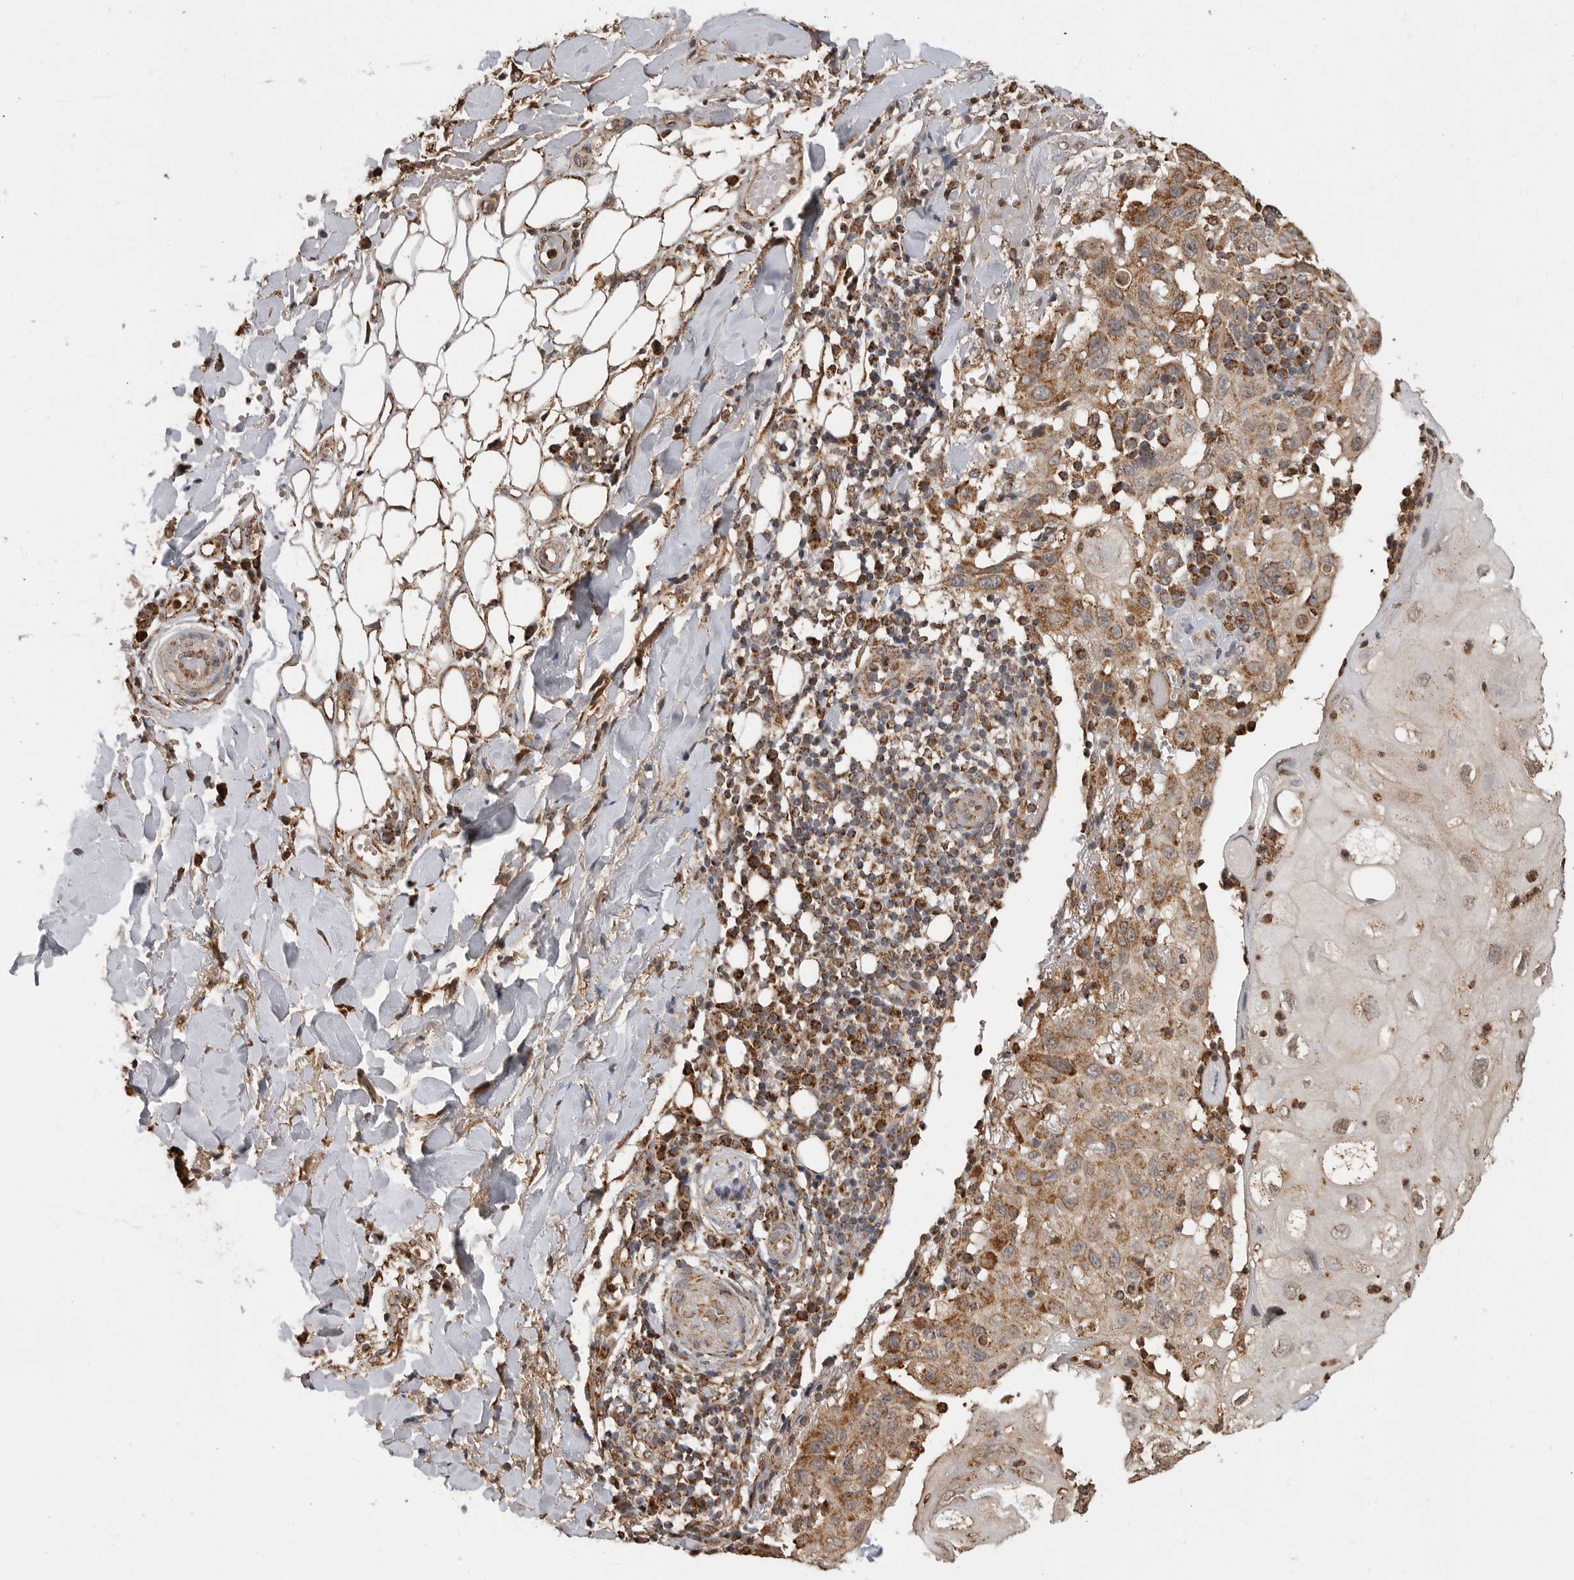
{"staining": {"intensity": "moderate", "quantity": ">75%", "location": "cytoplasmic/membranous"}, "tissue": "skin cancer", "cell_type": "Tumor cells", "image_type": "cancer", "snomed": [{"axis": "morphology", "description": "Normal tissue, NOS"}, {"axis": "morphology", "description": "Squamous cell carcinoma, NOS"}, {"axis": "topography", "description": "Skin"}], "caption": "IHC photomicrograph of neoplastic tissue: human squamous cell carcinoma (skin) stained using immunohistochemistry (IHC) reveals medium levels of moderate protein expression localized specifically in the cytoplasmic/membranous of tumor cells, appearing as a cytoplasmic/membranous brown color.", "gene": "GCNT2", "patient": {"sex": "female", "age": 96}}